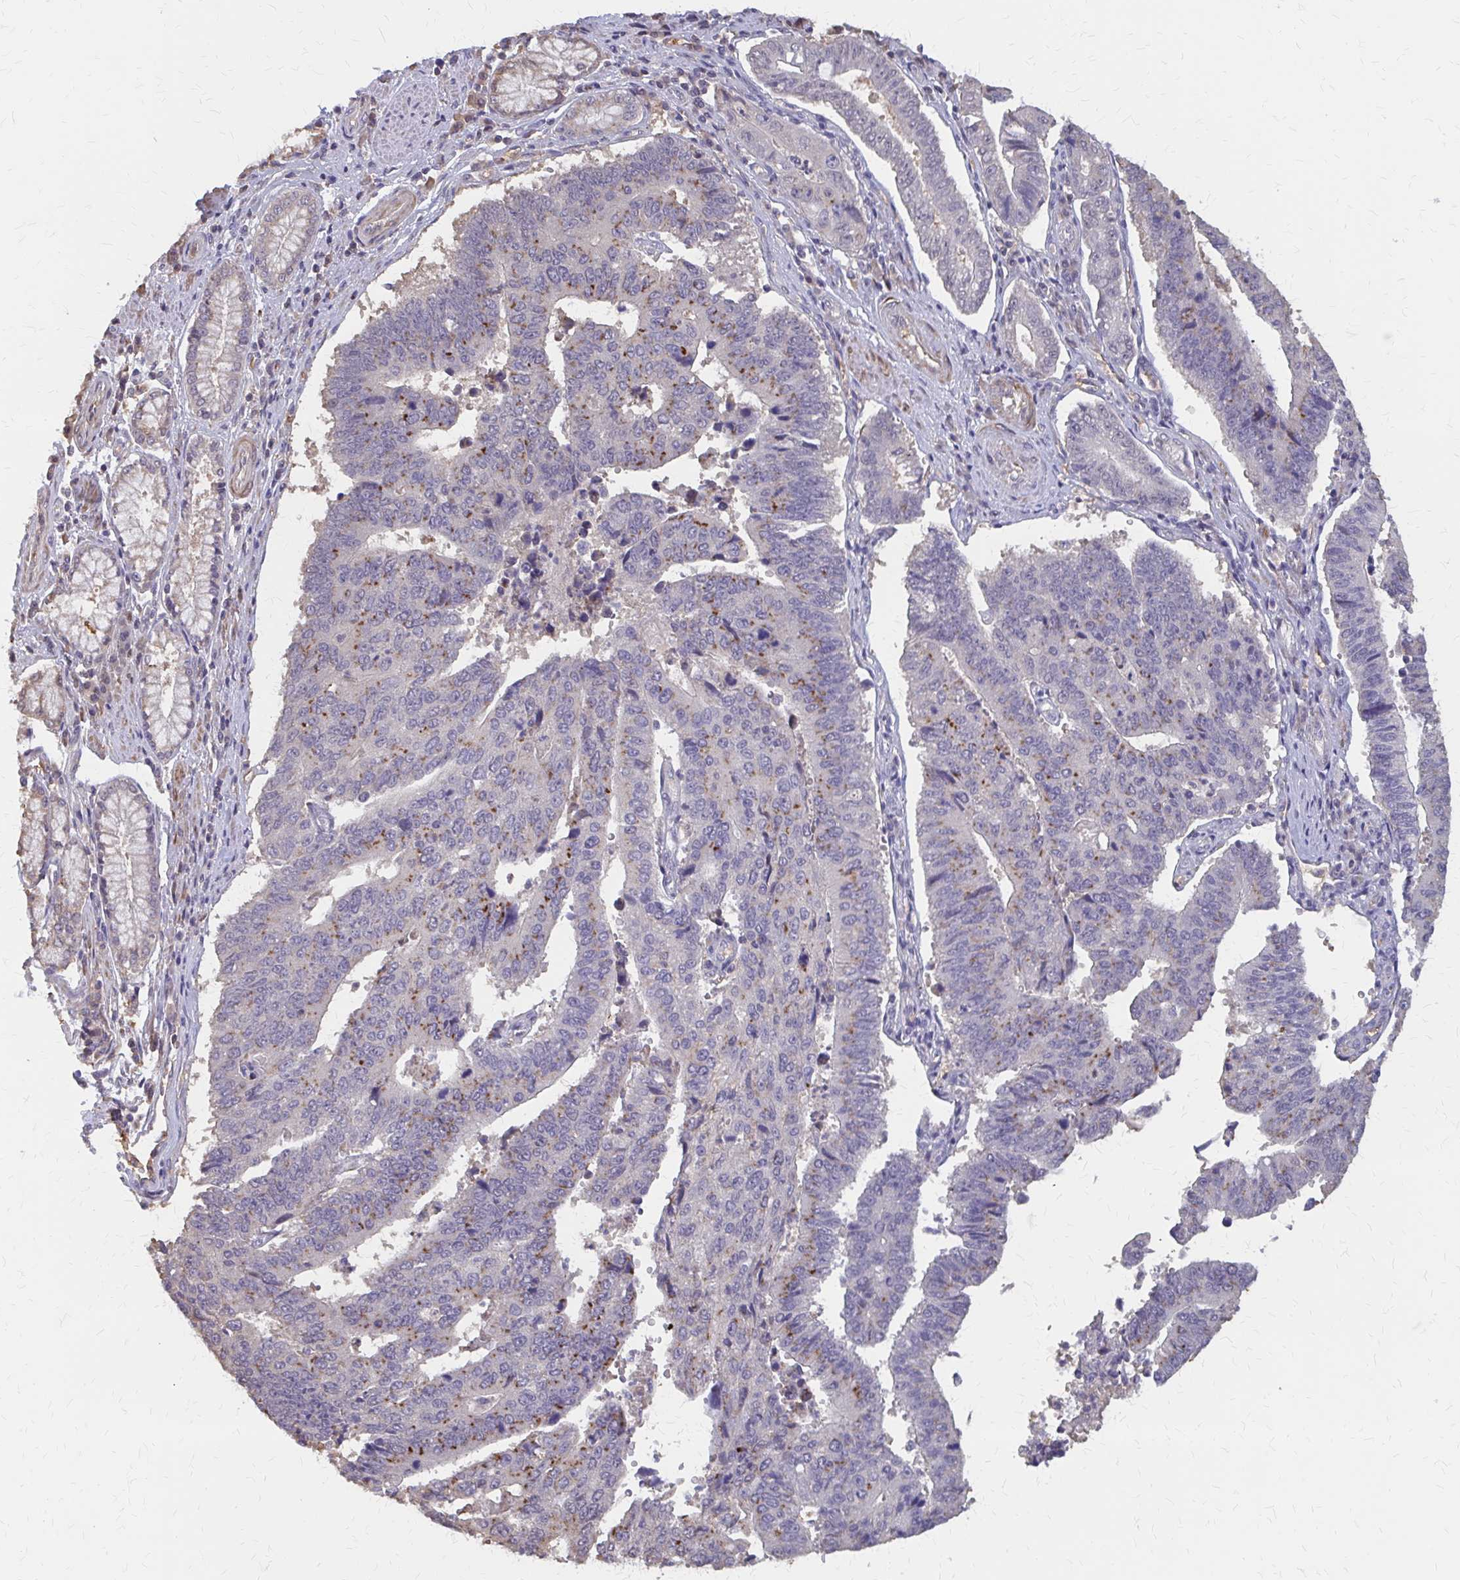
{"staining": {"intensity": "moderate", "quantity": "25%-75%", "location": "cytoplasmic/membranous"}, "tissue": "stomach cancer", "cell_type": "Tumor cells", "image_type": "cancer", "snomed": [{"axis": "morphology", "description": "Adenocarcinoma, NOS"}, {"axis": "topography", "description": "Stomach"}], "caption": "Protein staining reveals moderate cytoplasmic/membranous positivity in about 25%-75% of tumor cells in stomach cancer.", "gene": "IFI44L", "patient": {"sex": "male", "age": 59}}